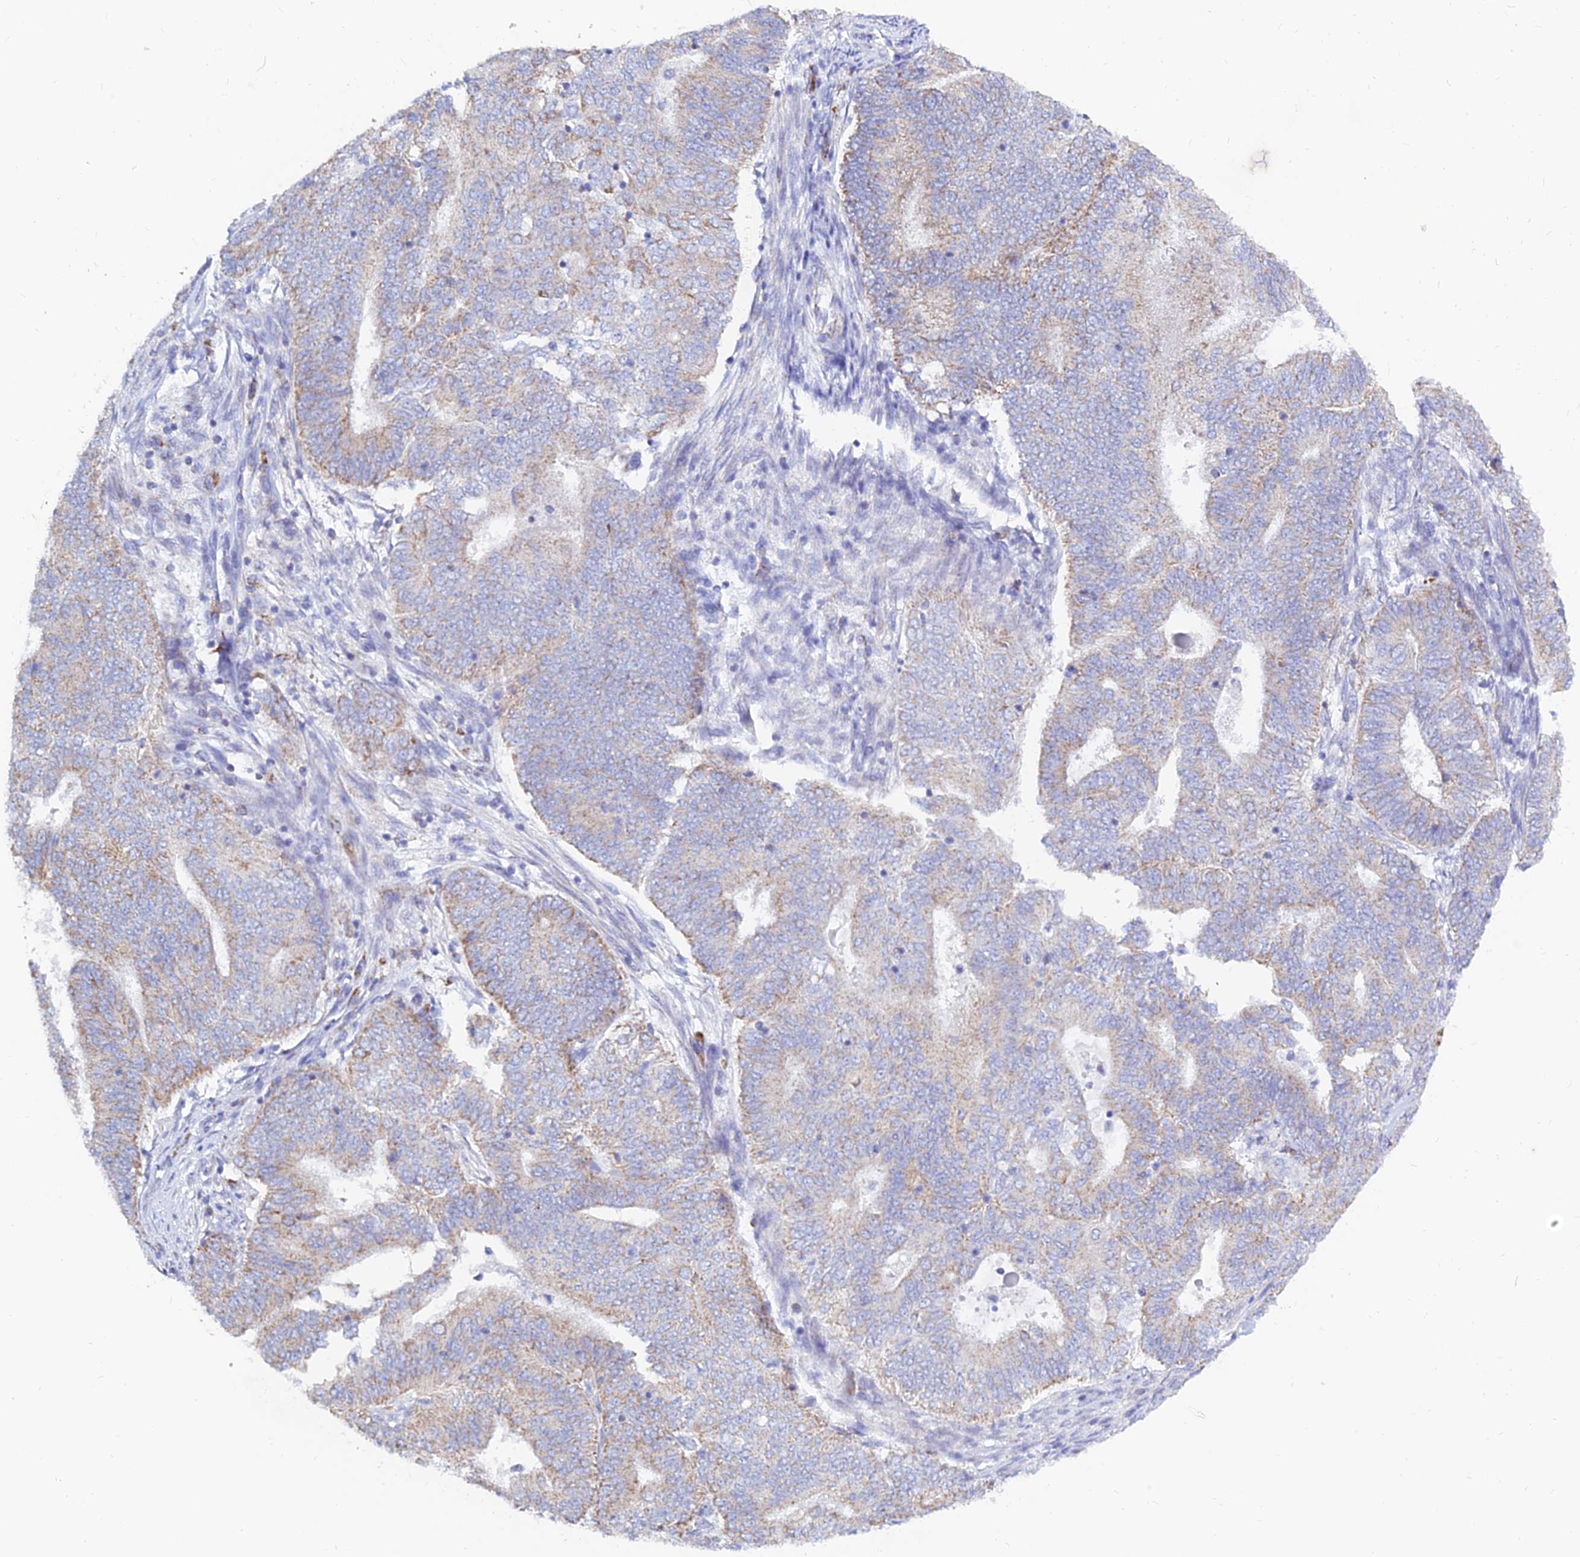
{"staining": {"intensity": "weak", "quantity": "25%-75%", "location": "cytoplasmic/membranous"}, "tissue": "endometrial cancer", "cell_type": "Tumor cells", "image_type": "cancer", "snomed": [{"axis": "morphology", "description": "Adenocarcinoma, NOS"}, {"axis": "topography", "description": "Endometrium"}], "caption": "Immunohistochemistry (DAB (3,3'-diaminobenzidine)) staining of human endometrial cancer reveals weak cytoplasmic/membranous protein positivity in about 25%-75% of tumor cells. (IHC, brightfield microscopy, high magnification).", "gene": "MGST1", "patient": {"sex": "female", "age": 62}}